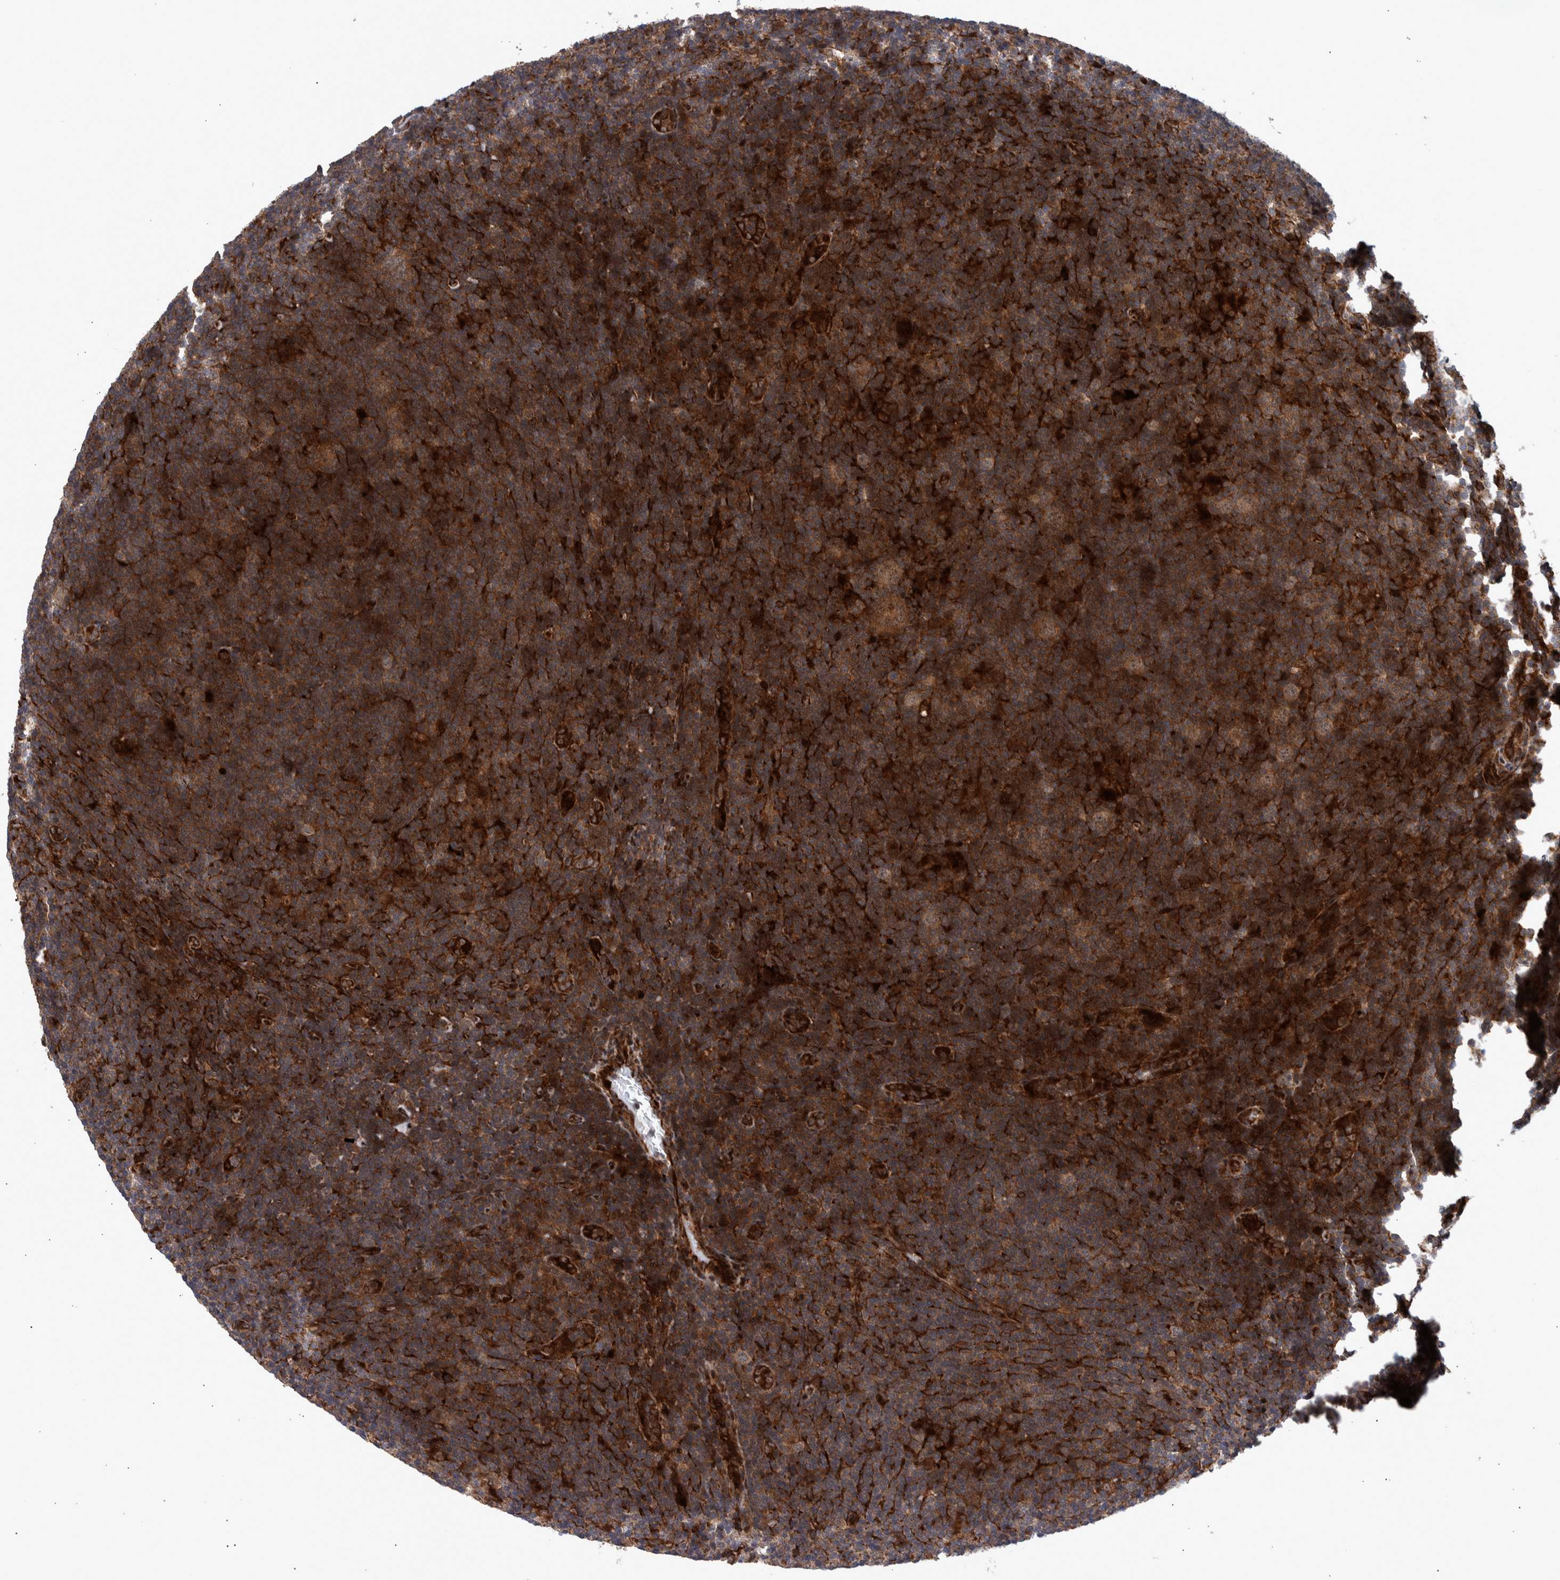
{"staining": {"intensity": "weak", "quantity": ">75%", "location": "cytoplasmic/membranous"}, "tissue": "lymphoma", "cell_type": "Tumor cells", "image_type": "cancer", "snomed": [{"axis": "morphology", "description": "Hodgkin's disease, NOS"}, {"axis": "topography", "description": "Lymph node"}], "caption": "An immunohistochemistry photomicrograph of tumor tissue is shown. Protein staining in brown highlights weak cytoplasmic/membranous positivity in Hodgkin's disease within tumor cells. (IHC, brightfield microscopy, high magnification).", "gene": "SHISA6", "patient": {"sex": "female", "age": 57}}